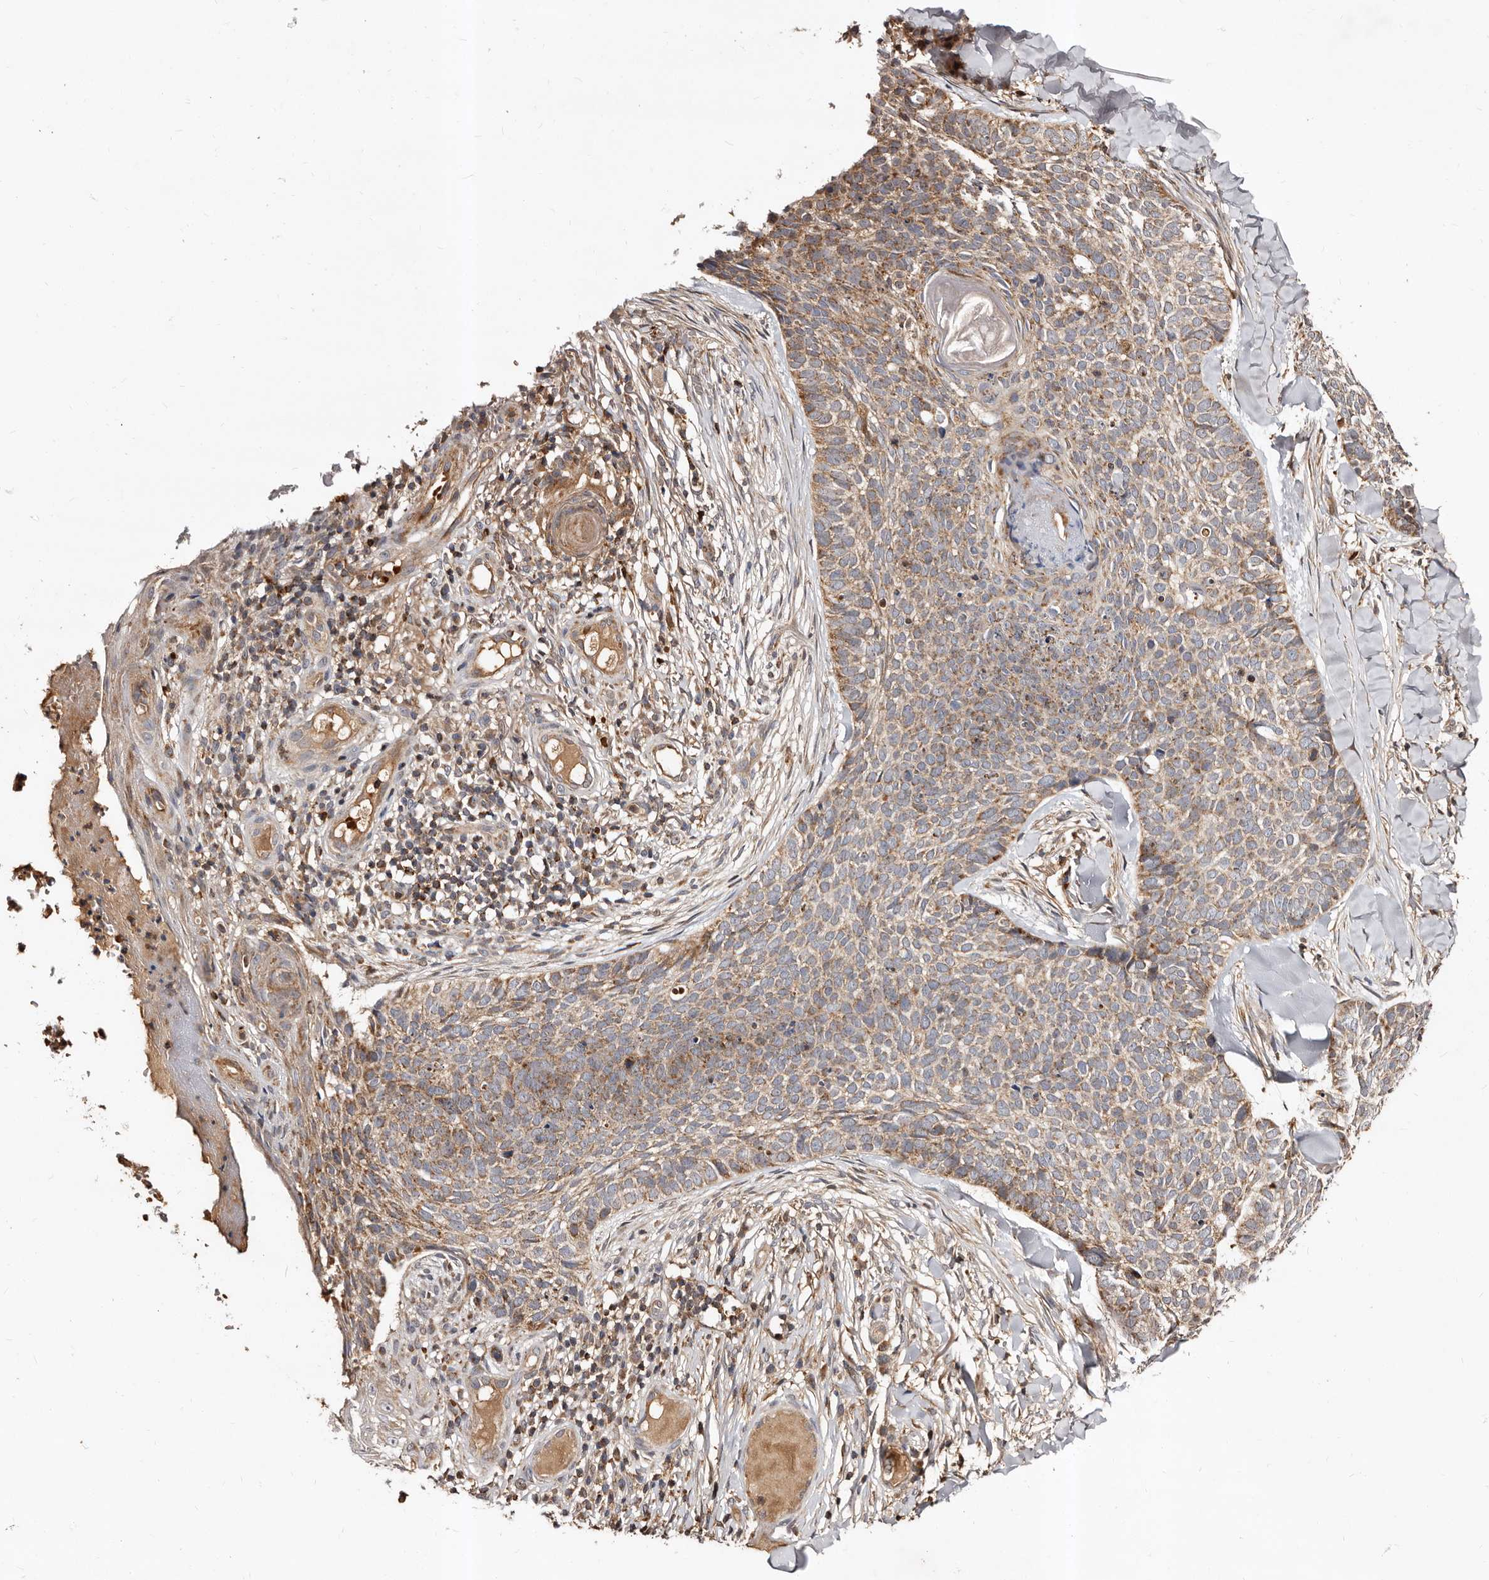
{"staining": {"intensity": "moderate", "quantity": ">75%", "location": "cytoplasmic/membranous"}, "tissue": "skin cancer", "cell_type": "Tumor cells", "image_type": "cancer", "snomed": [{"axis": "morphology", "description": "Normal tissue, NOS"}, {"axis": "morphology", "description": "Basal cell carcinoma"}, {"axis": "topography", "description": "Skin"}], "caption": "High-magnification brightfield microscopy of skin cancer (basal cell carcinoma) stained with DAB (3,3'-diaminobenzidine) (brown) and counterstained with hematoxylin (blue). tumor cells exhibit moderate cytoplasmic/membranous staining is present in about>75% of cells.", "gene": "BAX", "patient": {"sex": "male", "age": 67}}